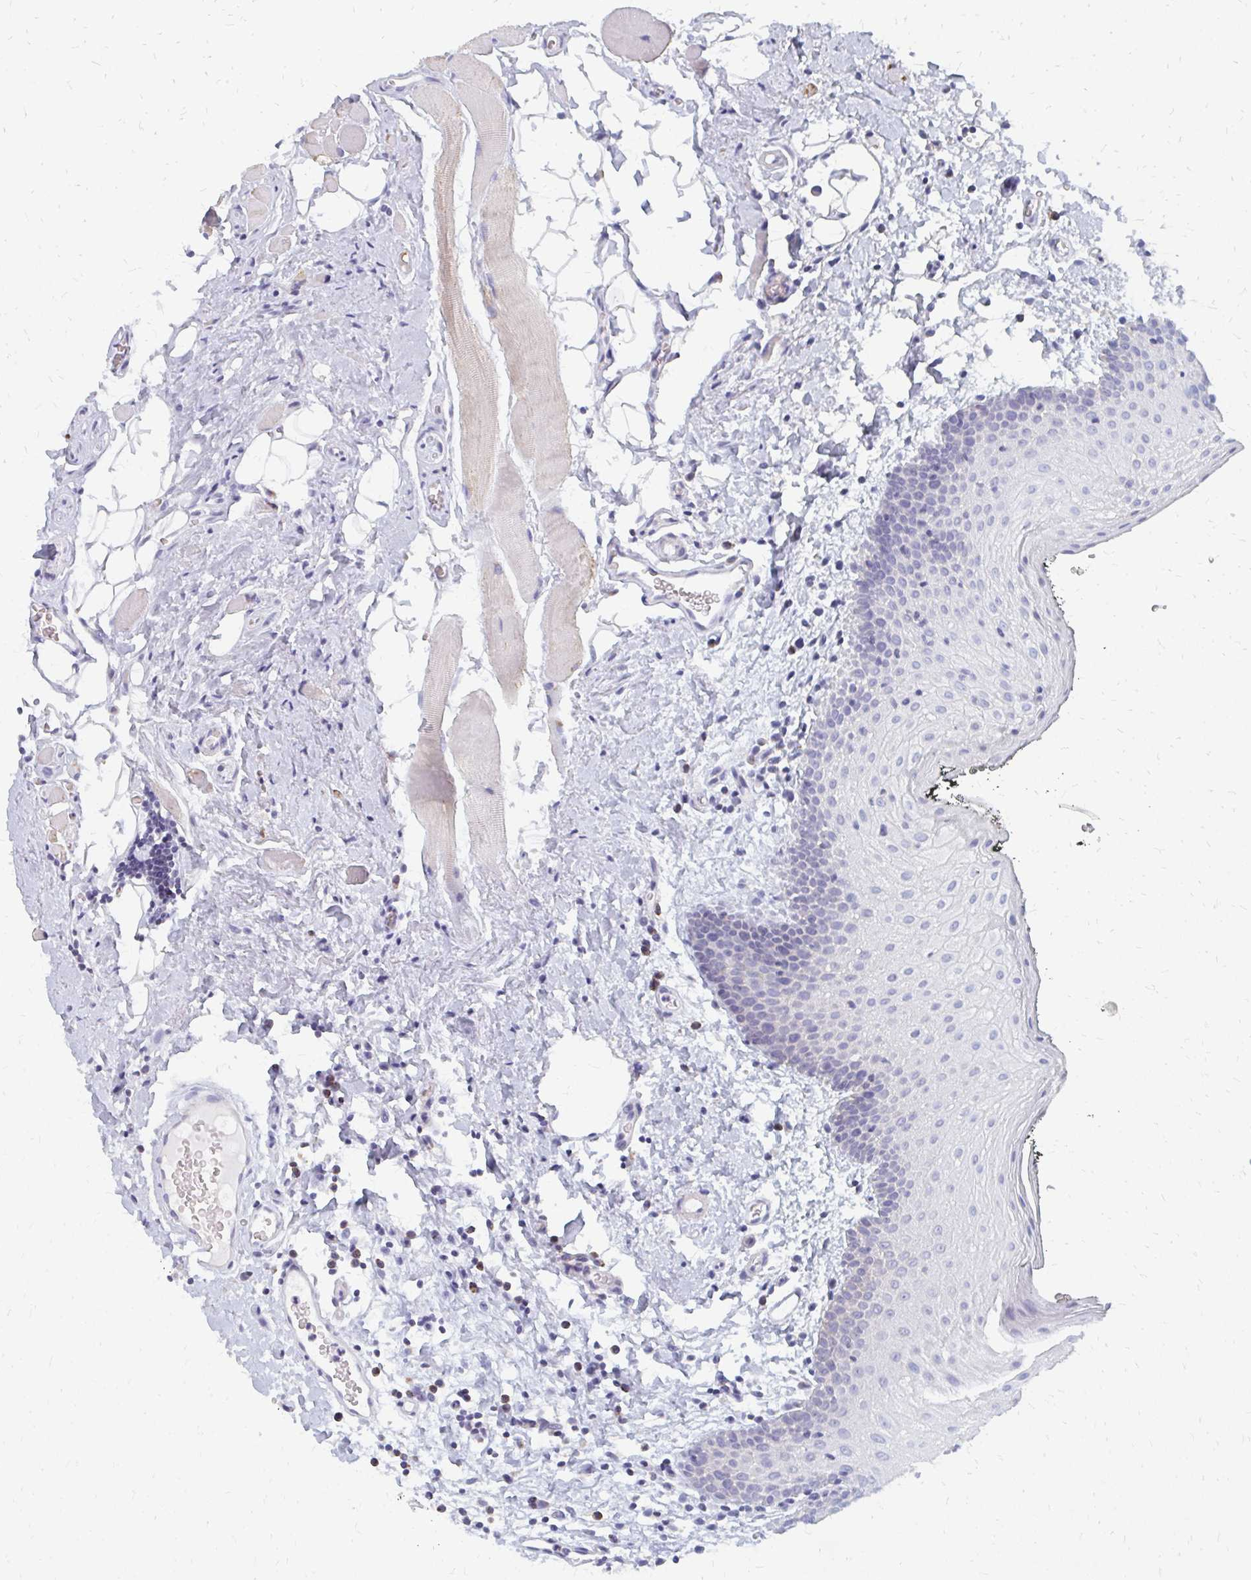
{"staining": {"intensity": "negative", "quantity": "none", "location": "none"}, "tissue": "oral mucosa", "cell_type": "Squamous epithelial cells", "image_type": "normal", "snomed": [{"axis": "morphology", "description": "Normal tissue, NOS"}, {"axis": "morphology", "description": "Squamous cell carcinoma, NOS"}, {"axis": "topography", "description": "Oral tissue"}, {"axis": "topography", "description": "Head-Neck"}], "caption": "High power microscopy image of an IHC micrograph of benign oral mucosa, revealing no significant expression in squamous epithelial cells. The staining is performed using DAB (3,3'-diaminobenzidine) brown chromogen with nuclei counter-stained in using hematoxylin.", "gene": "OR10V1", "patient": {"sex": "male", "age": 58}}